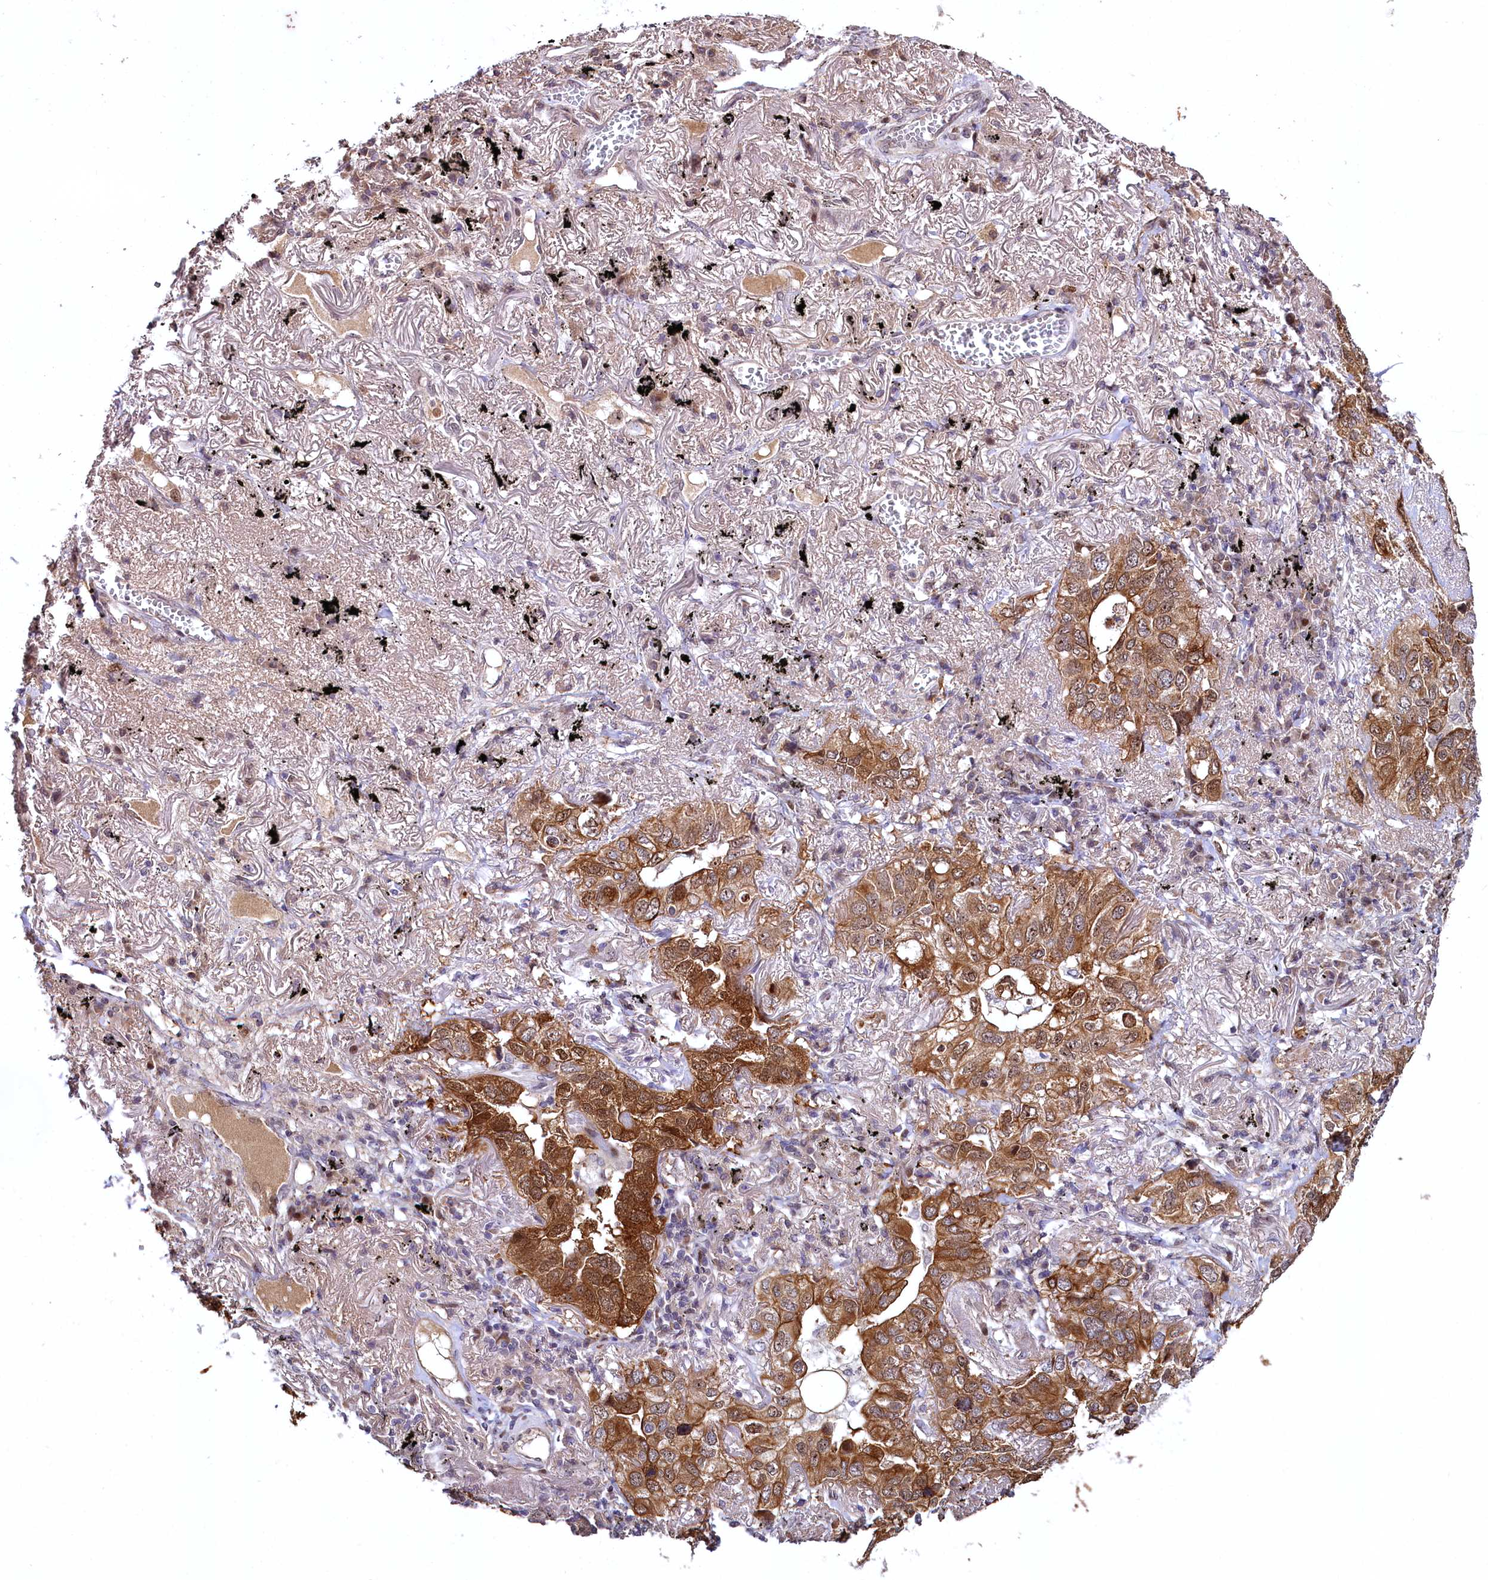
{"staining": {"intensity": "strong", "quantity": "25%-75%", "location": "cytoplasmic/membranous,nuclear"}, "tissue": "lung cancer", "cell_type": "Tumor cells", "image_type": "cancer", "snomed": [{"axis": "morphology", "description": "Adenocarcinoma, NOS"}, {"axis": "topography", "description": "Lung"}], "caption": "Human lung adenocarcinoma stained with a brown dye demonstrates strong cytoplasmic/membranous and nuclear positive positivity in about 25%-75% of tumor cells.", "gene": "N4BP2L1", "patient": {"sex": "male", "age": 65}}